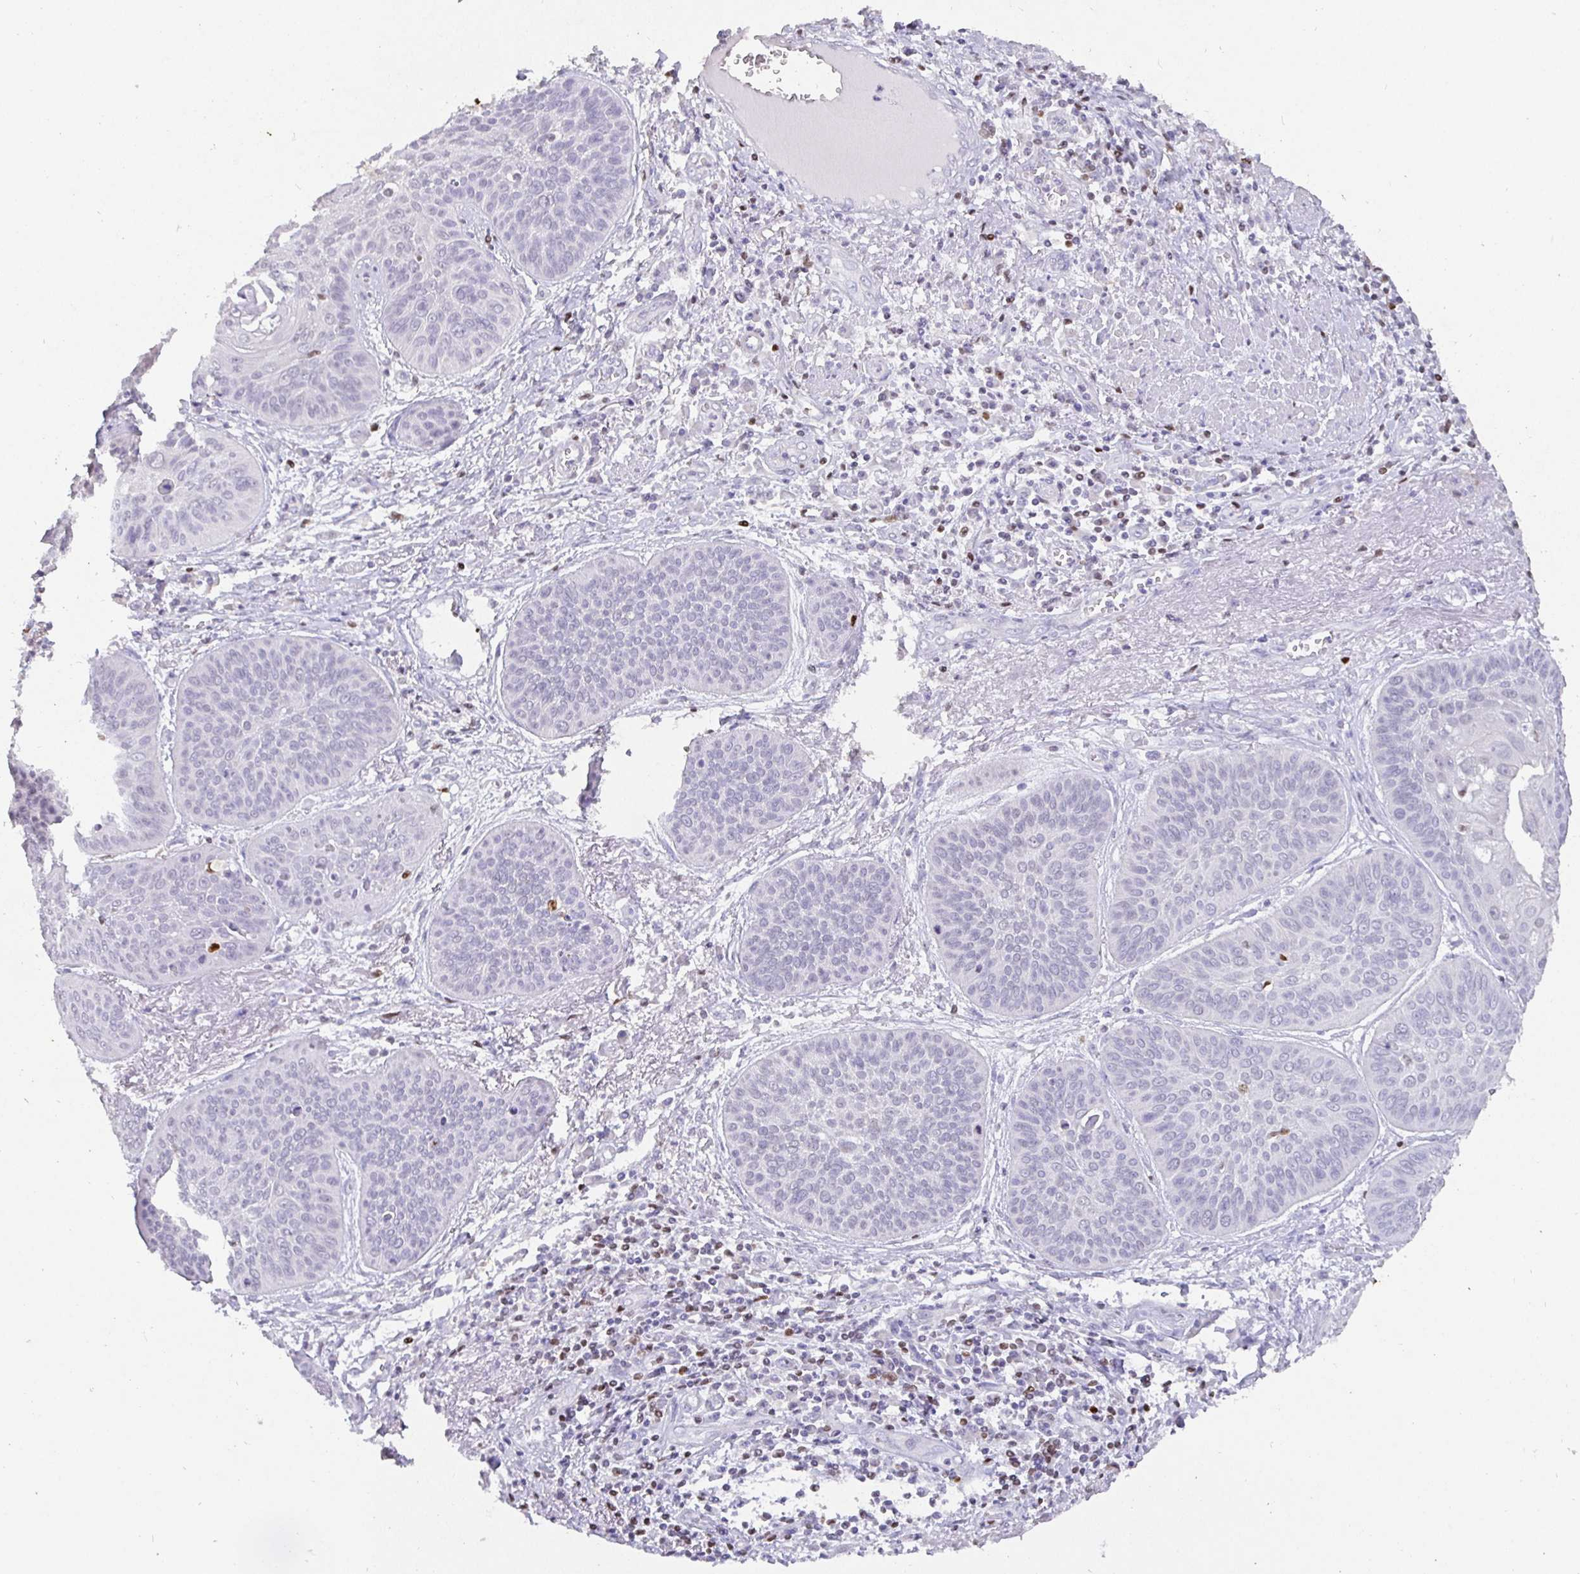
{"staining": {"intensity": "negative", "quantity": "none", "location": "none"}, "tissue": "lung cancer", "cell_type": "Tumor cells", "image_type": "cancer", "snomed": [{"axis": "morphology", "description": "Squamous cell carcinoma, NOS"}, {"axis": "topography", "description": "Lung"}], "caption": "Tumor cells show no significant expression in lung cancer (squamous cell carcinoma).", "gene": "SATB1", "patient": {"sex": "male", "age": 74}}